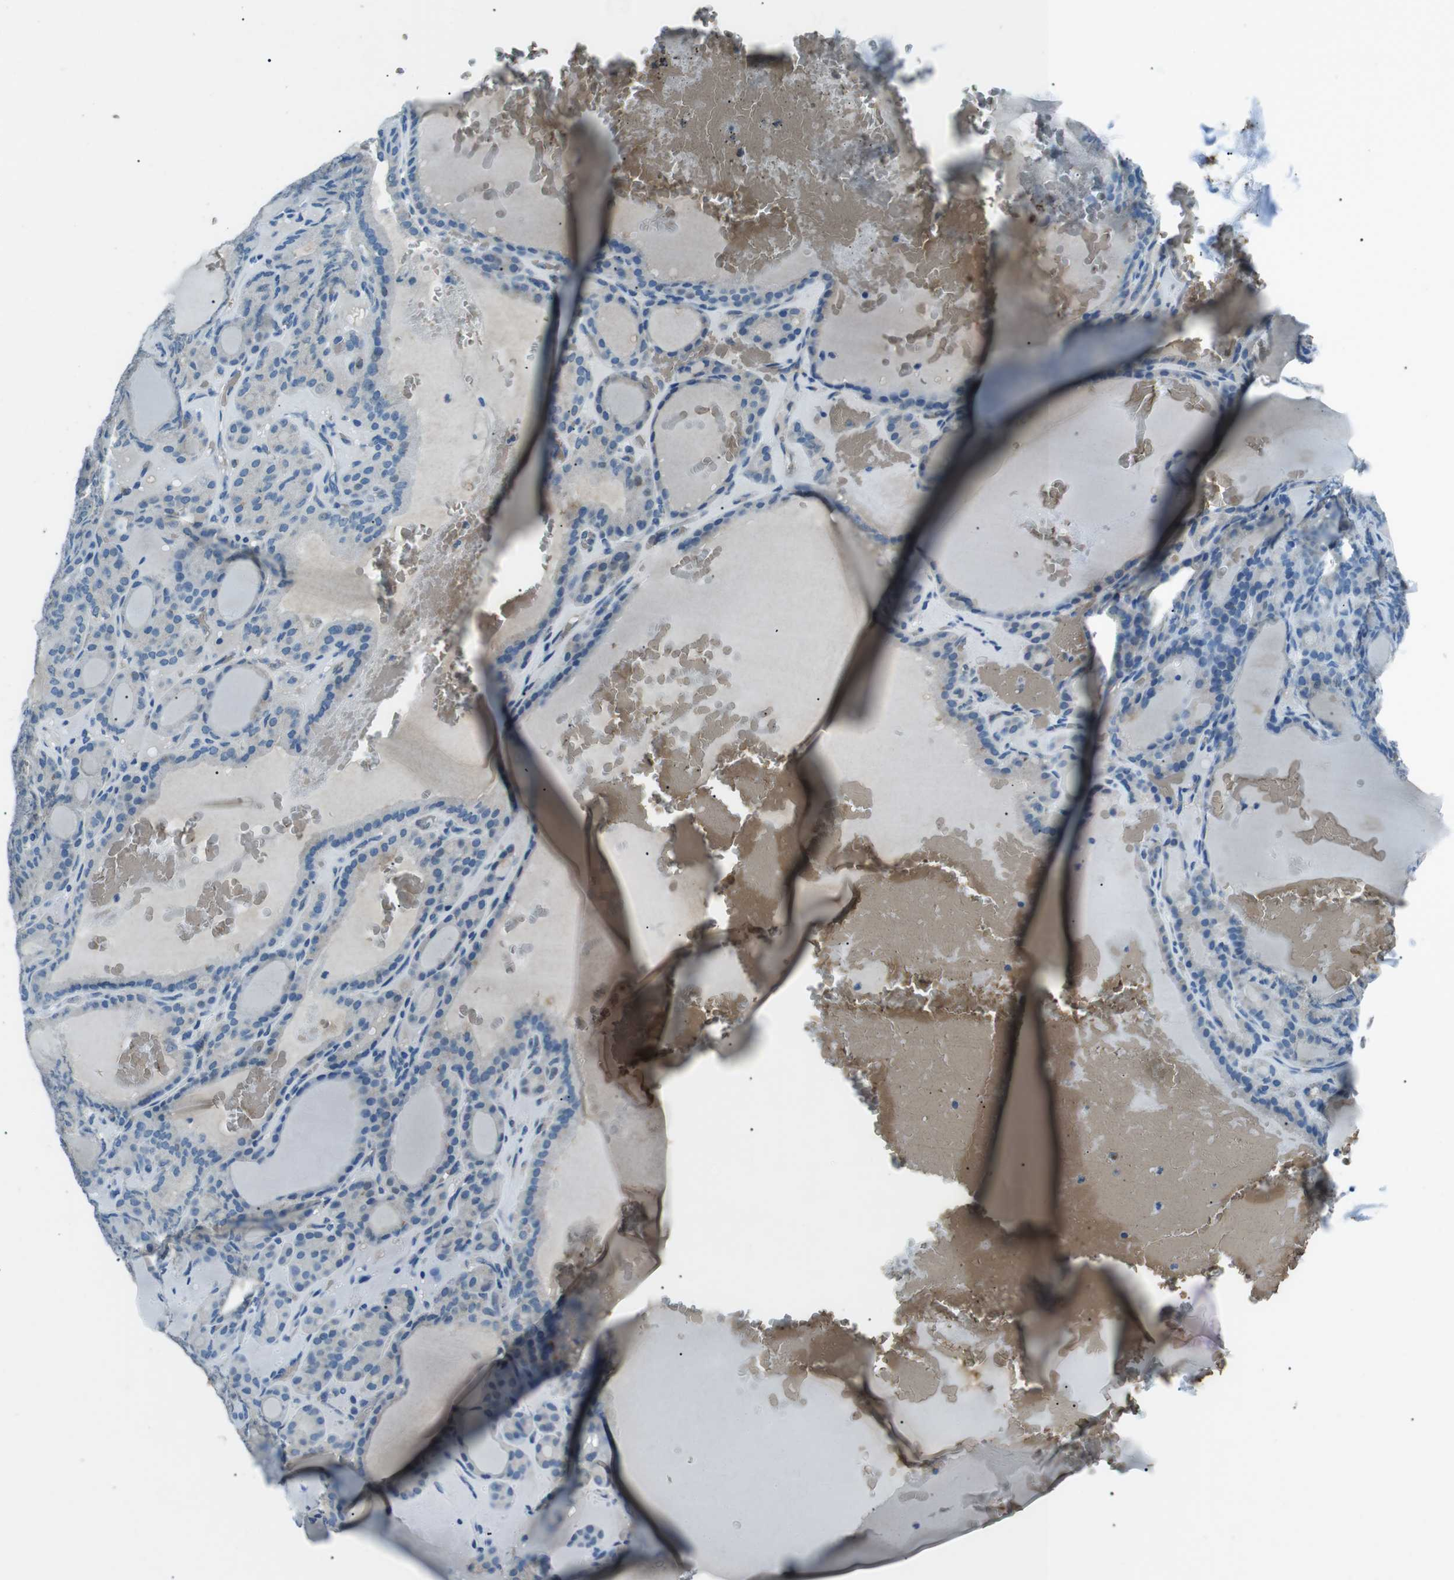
{"staining": {"intensity": "moderate", "quantity": "25%-75%", "location": "cytoplasmic/membranous"}, "tissue": "thyroid gland", "cell_type": "Glandular cells", "image_type": "normal", "snomed": [{"axis": "morphology", "description": "Normal tissue, NOS"}, {"axis": "topography", "description": "Thyroid gland"}], "caption": "Immunohistochemical staining of unremarkable human thyroid gland demonstrates moderate cytoplasmic/membranous protein expression in approximately 25%-75% of glandular cells.", "gene": "ST6GAL1", "patient": {"sex": "female", "age": 28}}